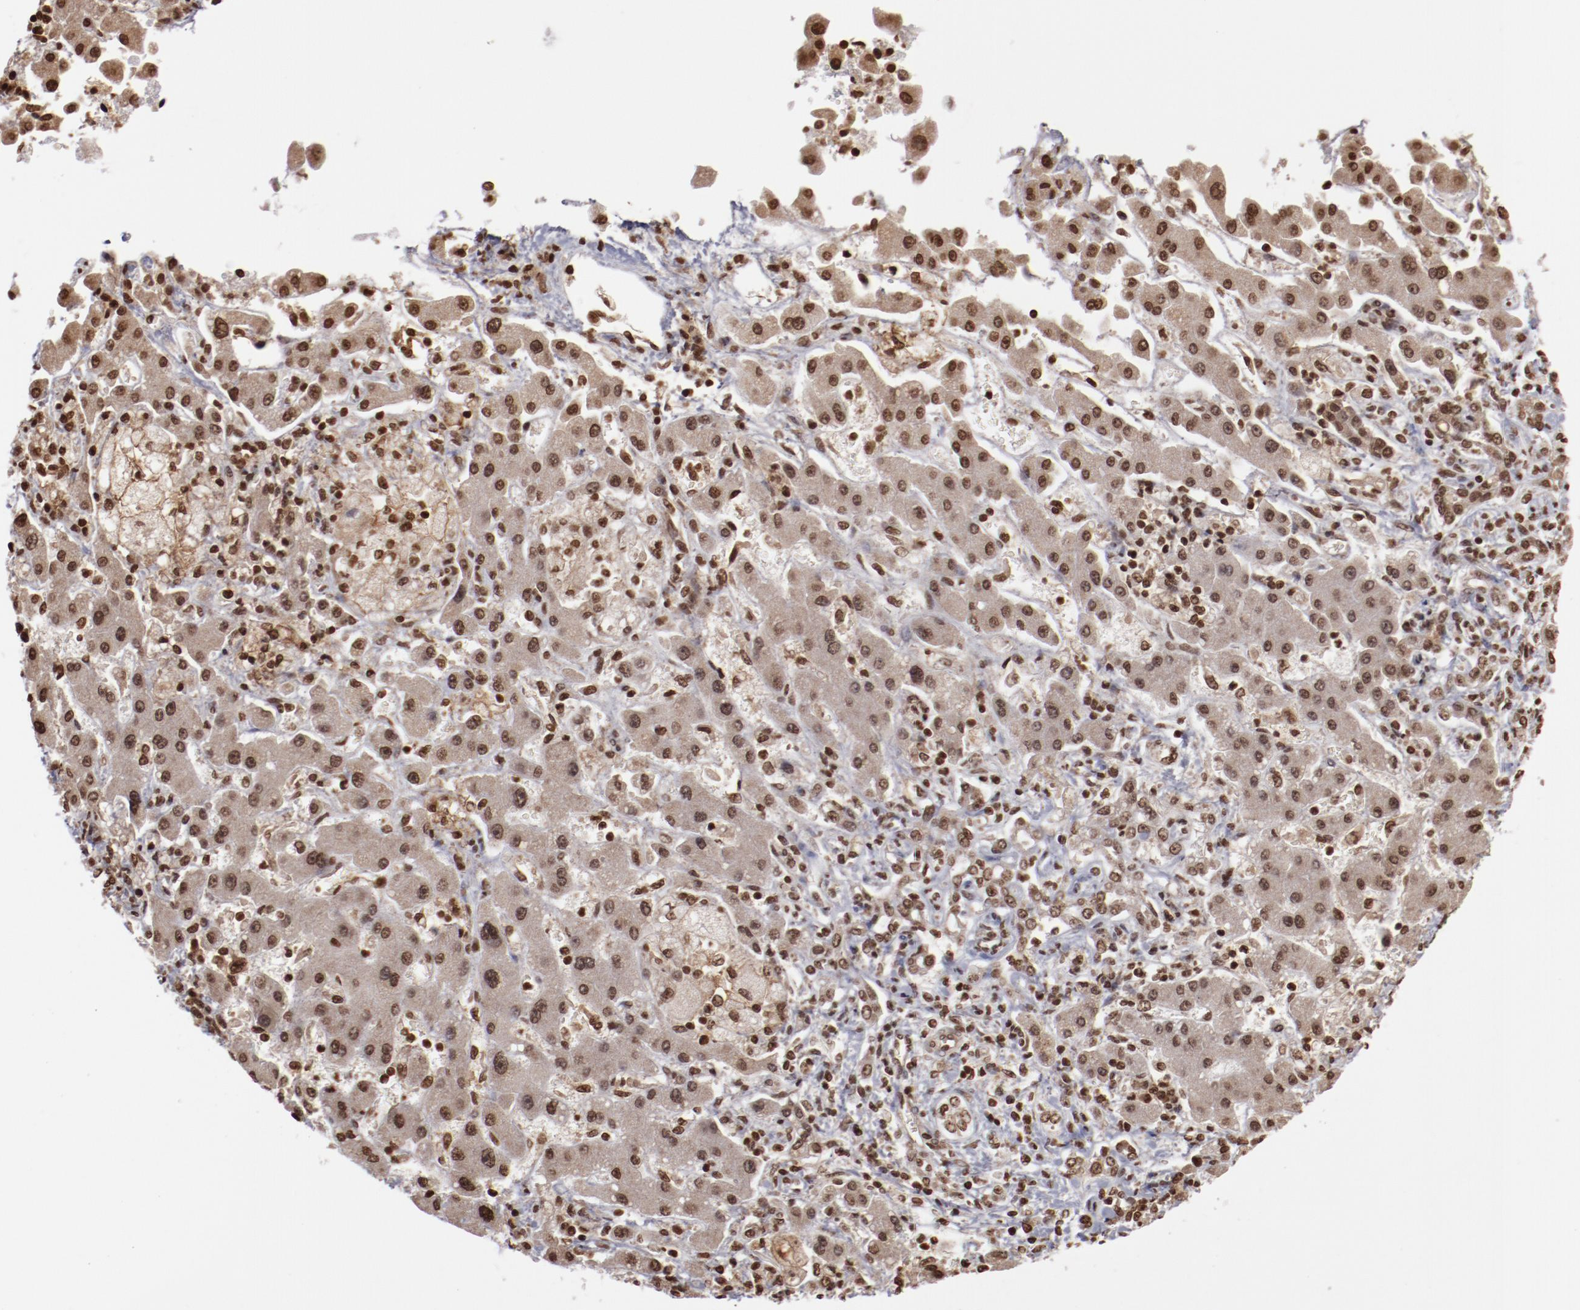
{"staining": {"intensity": "moderate", "quantity": ">75%", "location": "nuclear"}, "tissue": "liver cancer", "cell_type": "Tumor cells", "image_type": "cancer", "snomed": [{"axis": "morphology", "description": "Cholangiocarcinoma"}, {"axis": "topography", "description": "Liver"}], "caption": "Liver cholangiocarcinoma stained with a brown dye reveals moderate nuclear positive expression in approximately >75% of tumor cells.", "gene": "ABL2", "patient": {"sex": "male", "age": 50}}